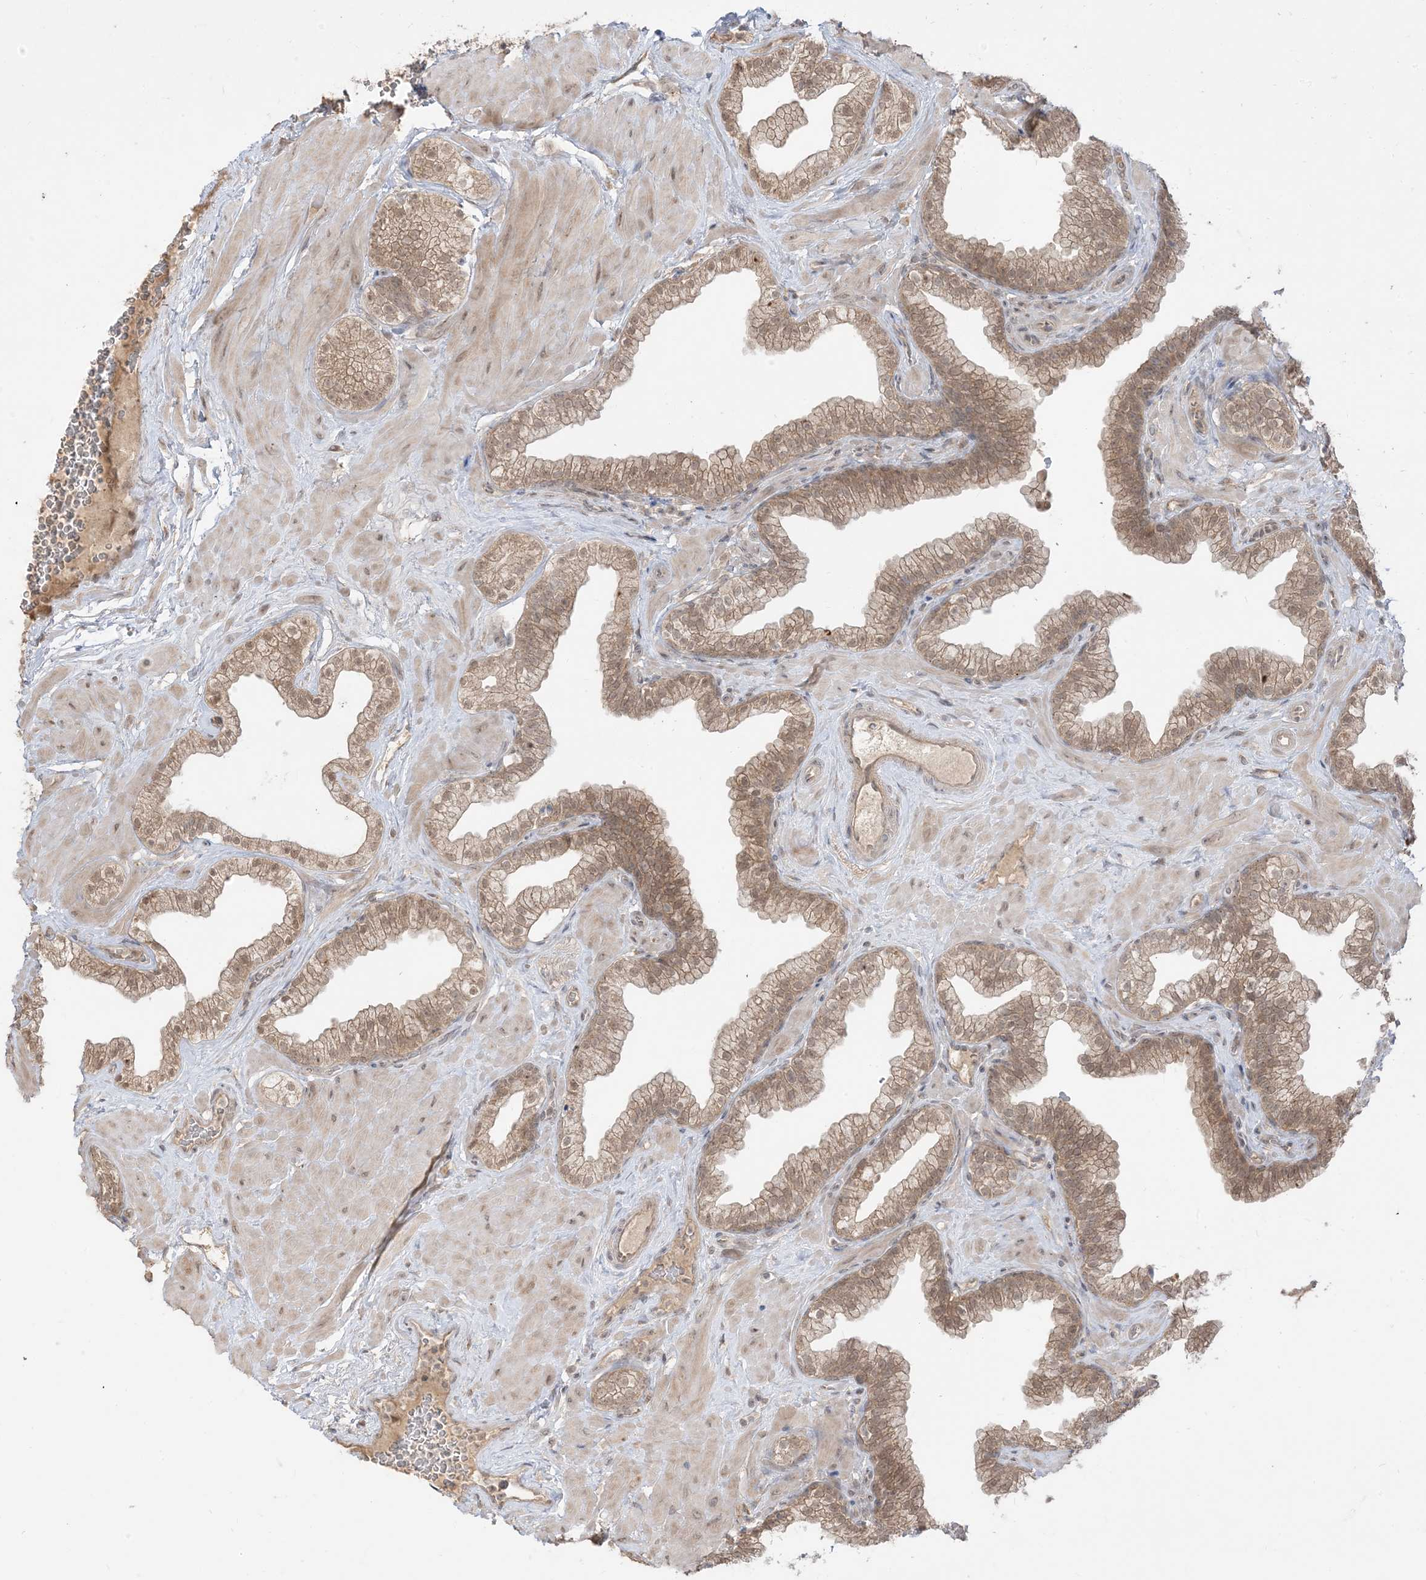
{"staining": {"intensity": "moderate", "quantity": "25%-75%", "location": "cytoplasmic/membranous,nuclear"}, "tissue": "prostate", "cell_type": "Glandular cells", "image_type": "normal", "snomed": [{"axis": "morphology", "description": "Normal tissue, NOS"}, {"axis": "morphology", "description": "Urothelial carcinoma, Low grade"}, {"axis": "topography", "description": "Urinary bladder"}, {"axis": "topography", "description": "Prostate"}], "caption": "Brown immunohistochemical staining in benign prostate demonstrates moderate cytoplasmic/membranous,nuclear expression in approximately 25%-75% of glandular cells. Nuclei are stained in blue.", "gene": "TBCC", "patient": {"sex": "male", "age": 60}}